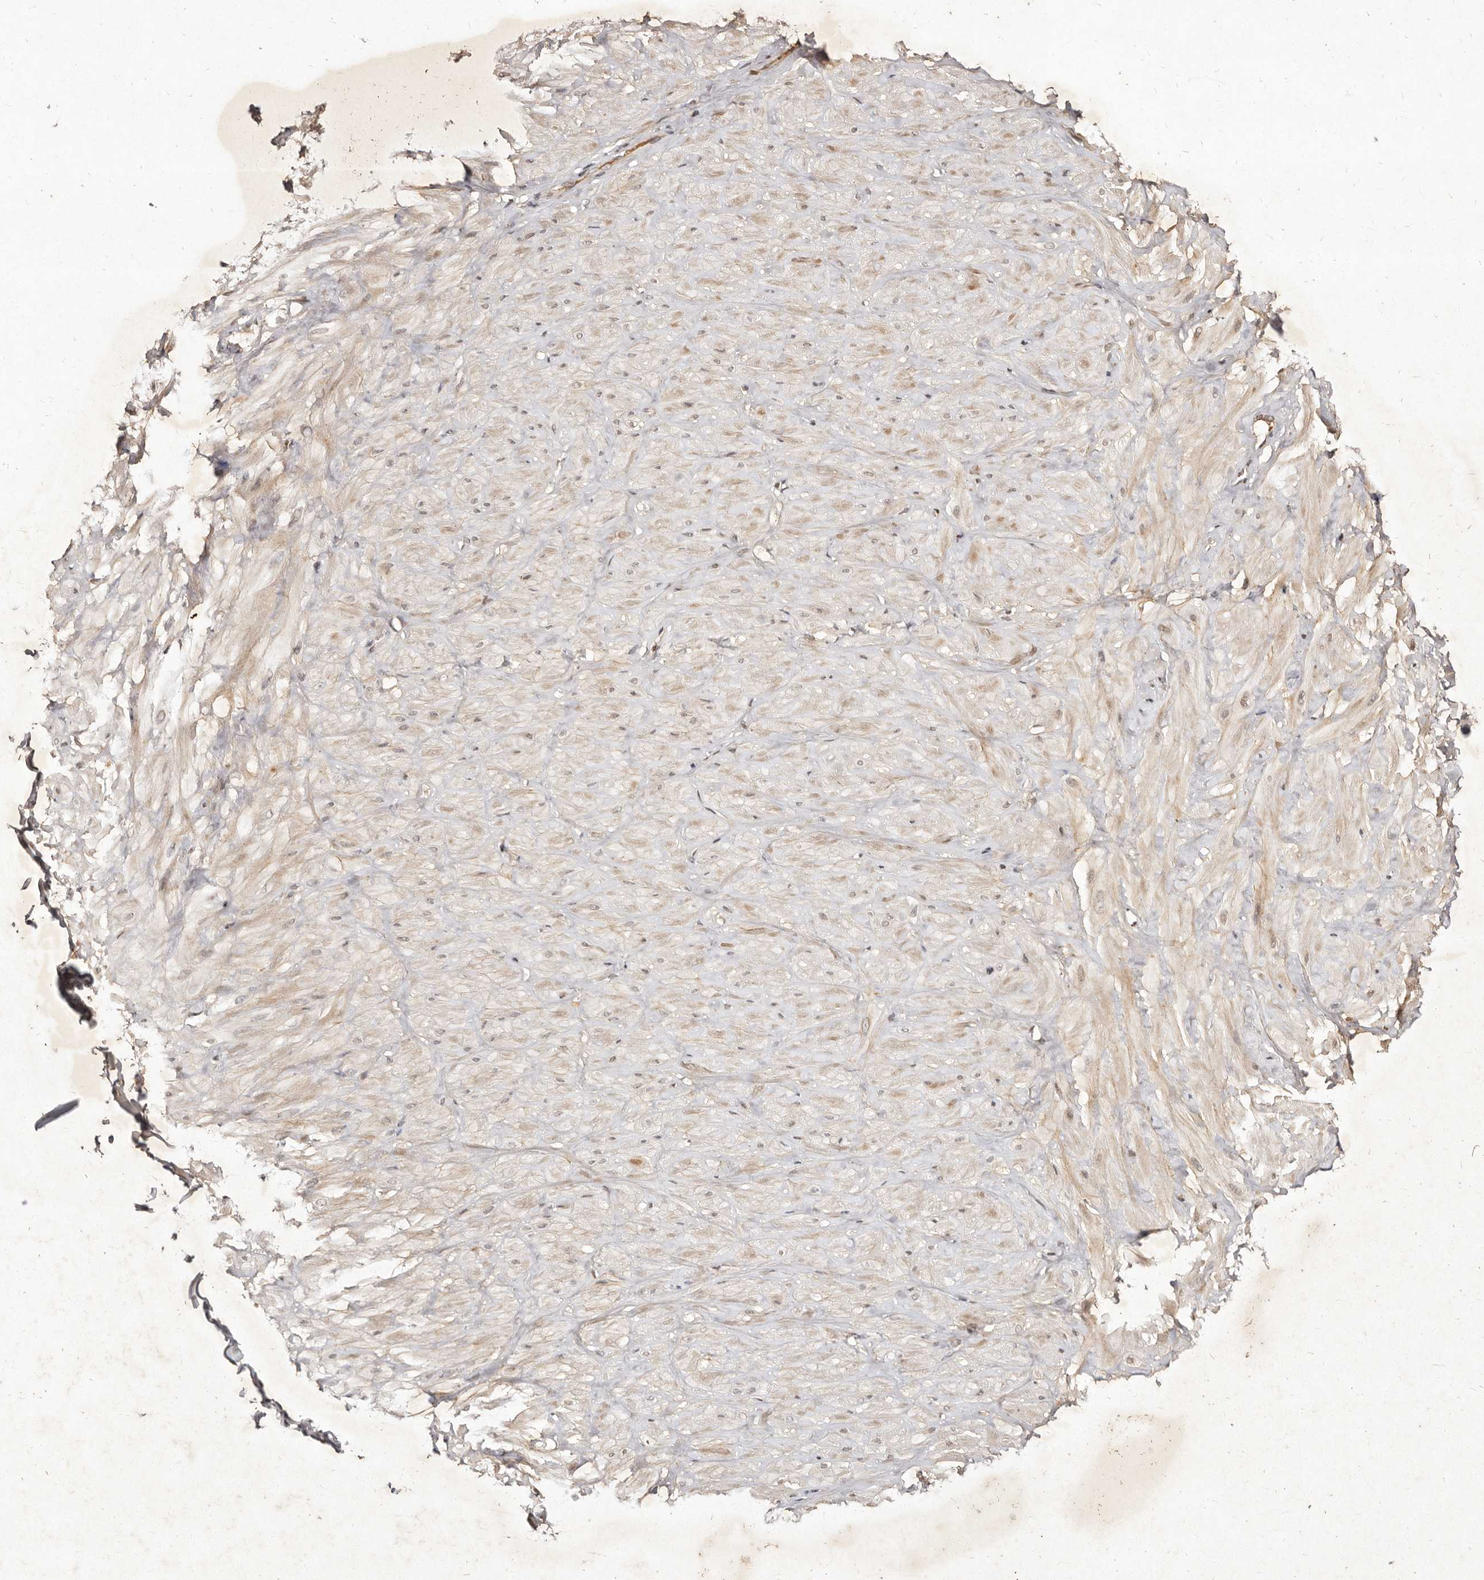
{"staining": {"intensity": "weak", "quantity": ">75%", "location": "cytoplasmic/membranous"}, "tissue": "adipose tissue", "cell_type": "Adipocytes", "image_type": "normal", "snomed": [{"axis": "morphology", "description": "Normal tissue, NOS"}, {"axis": "topography", "description": "Adipose tissue"}, {"axis": "topography", "description": "Vascular tissue"}, {"axis": "topography", "description": "Peripheral nerve tissue"}], "caption": "Immunohistochemical staining of unremarkable human adipose tissue reveals >75% levels of weak cytoplasmic/membranous protein expression in approximately >75% of adipocytes.", "gene": "LCORL", "patient": {"sex": "male", "age": 25}}